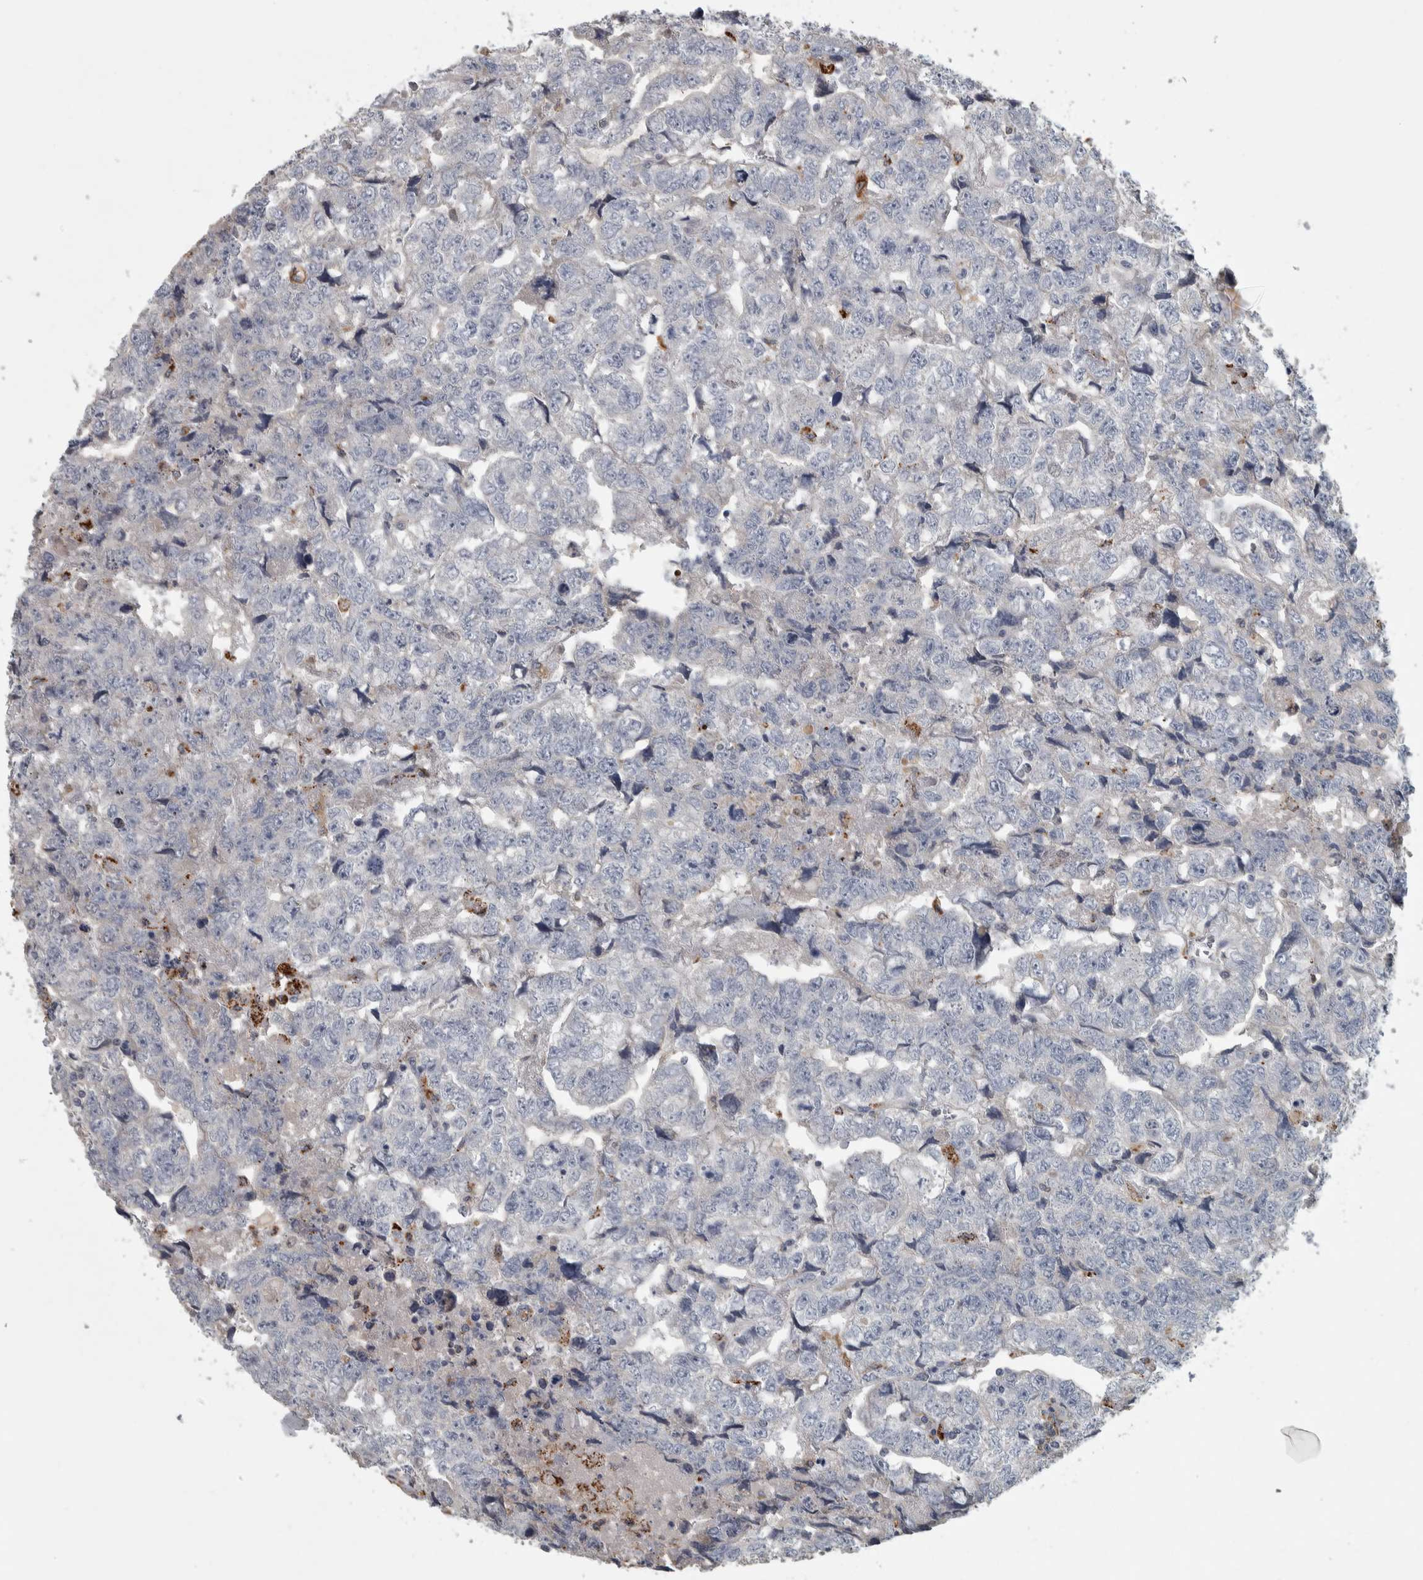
{"staining": {"intensity": "negative", "quantity": "none", "location": "none"}, "tissue": "testis cancer", "cell_type": "Tumor cells", "image_type": "cancer", "snomed": [{"axis": "morphology", "description": "Carcinoma, Embryonal, NOS"}, {"axis": "topography", "description": "Testis"}], "caption": "This is an IHC histopathology image of testis cancer. There is no staining in tumor cells.", "gene": "FAM78A", "patient": {"sex": "male", "age": 36}}